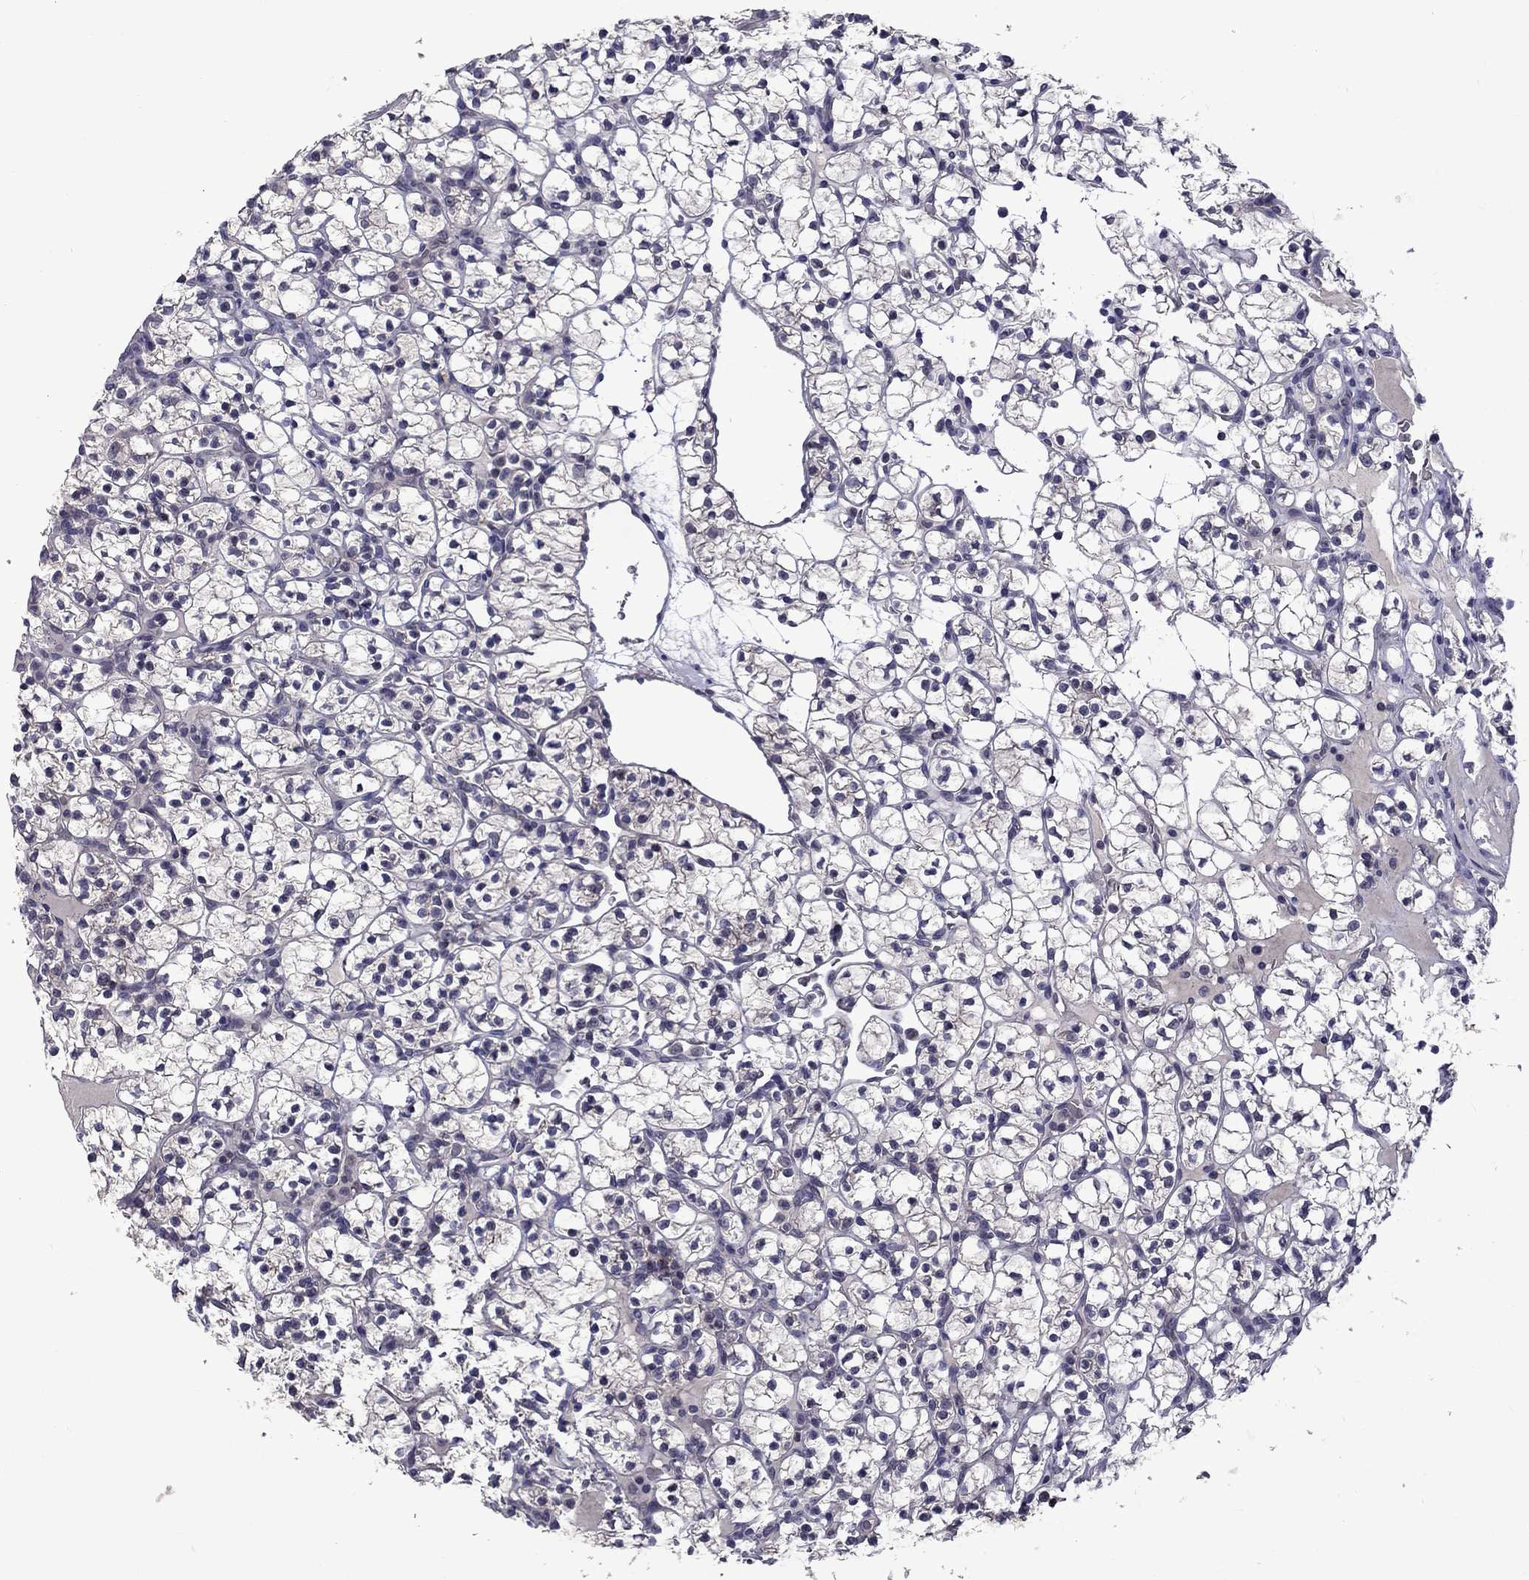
{"staining": {"intensity": "negative", "quantity": "none", "location": "none"}, "tissue": "renal cancer", "cell_type": "Tumor cells", "image_type": "cancer", "snomed": [{"axis": "morphology", "description": "Adenocarcinoma, NOS"}, {"axis": "topography", "description": "Kidney"}], "caption": "High power microscopy micrograph of an immunohistochemistry image of renal adenocarcinoma, revealing no significant positivity in tumor cells.", "gene": "SNTA1", "patient": {"sex": "female", "age": 89}}